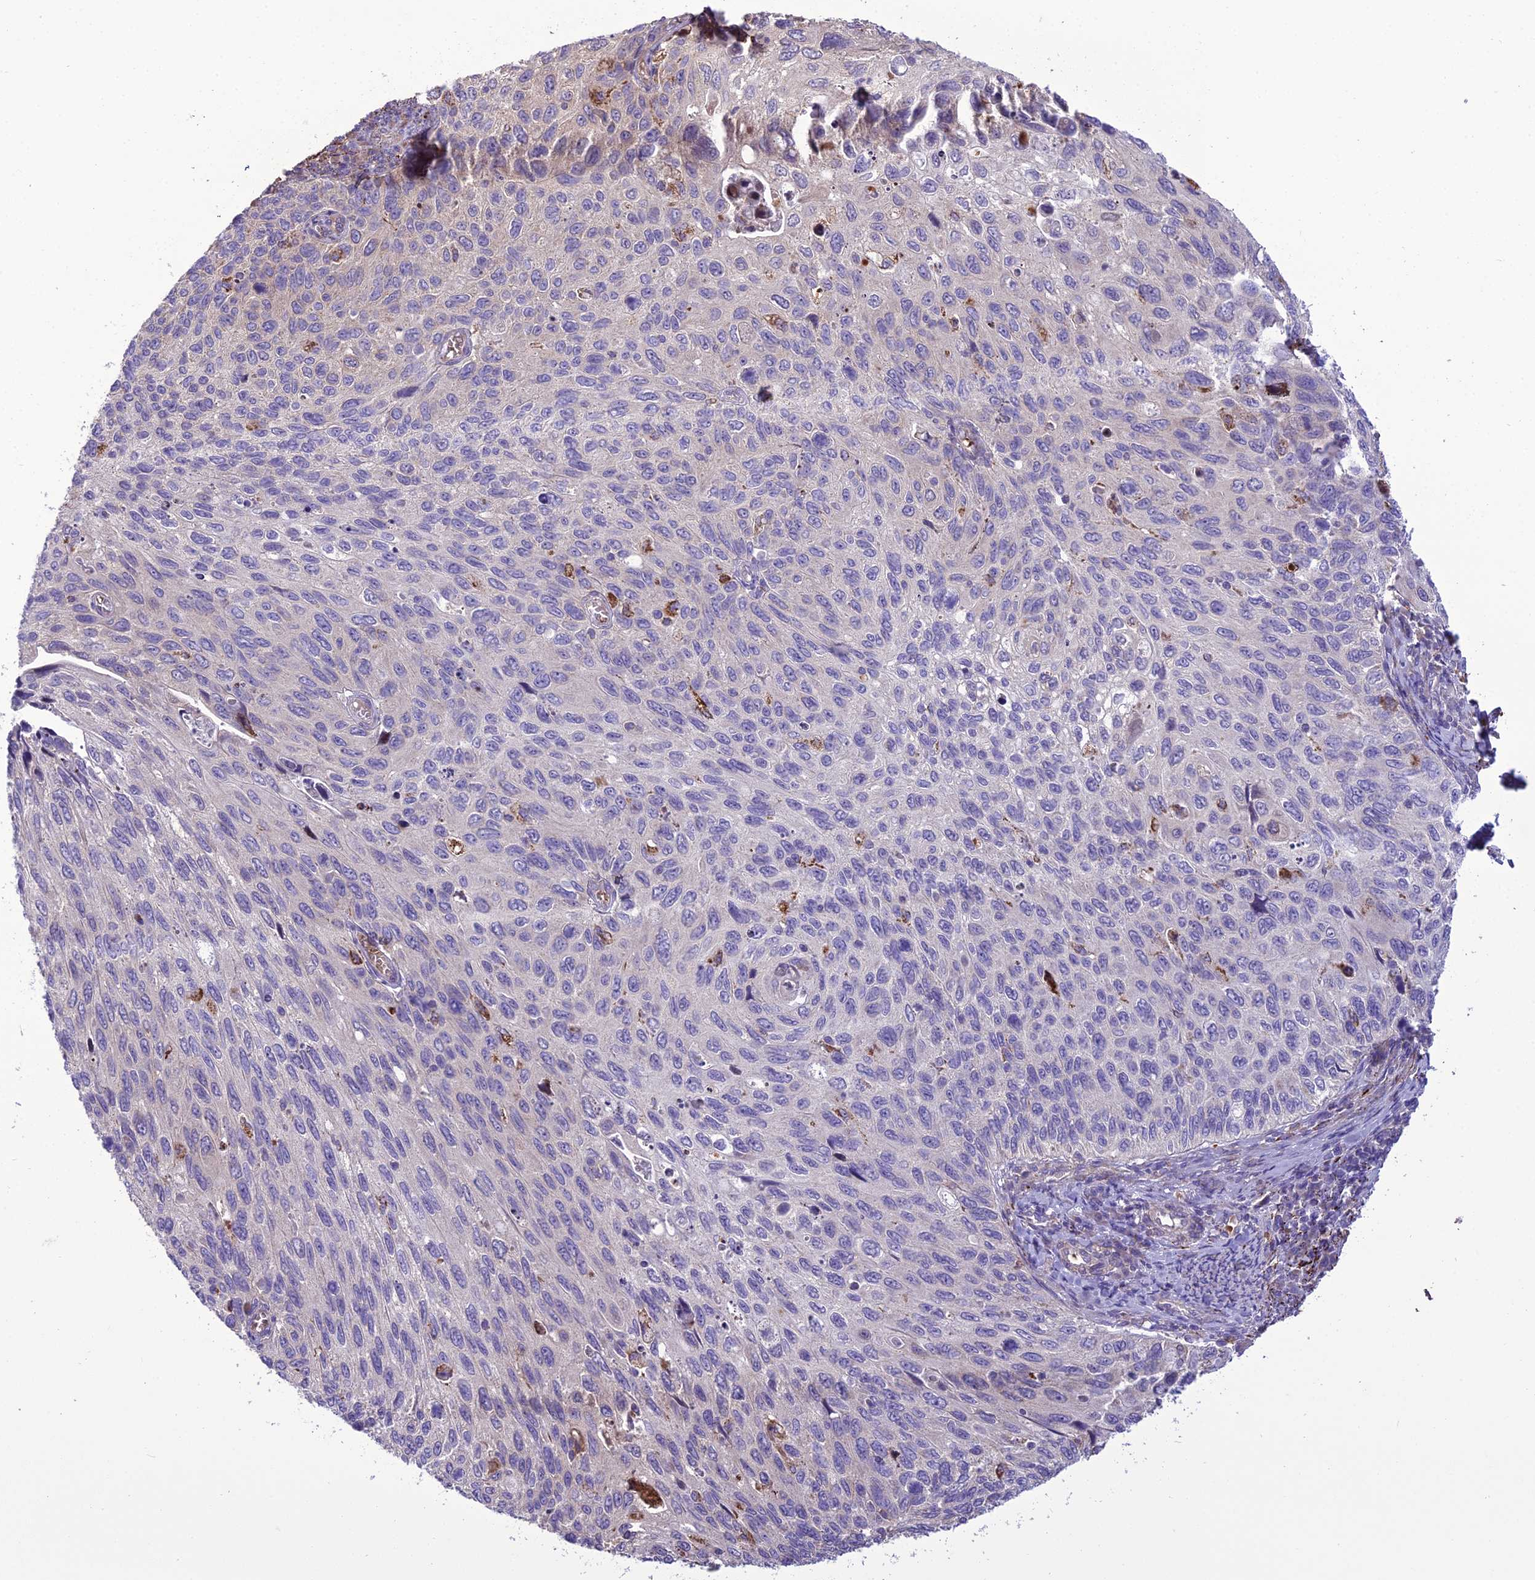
{"staining": {"intensity": "negative", "quantity": "none", "location": "none"}, "tissue": "cervical cancer", "cell_type": "Tumor cells", "image_type": "cancer", "snomed": [{"axis": "morphology", "description": "Squamous cell carcinoma, NOS"}, {"axis": "topography", "description": "Cervix"}], "caption": "Immunohistochemical staining of cervical squamous cell carcinoma shows no significant staining in tumor cells.", "gene": "TBC1D24", "patient": {"sex": "female", "age": 70}}